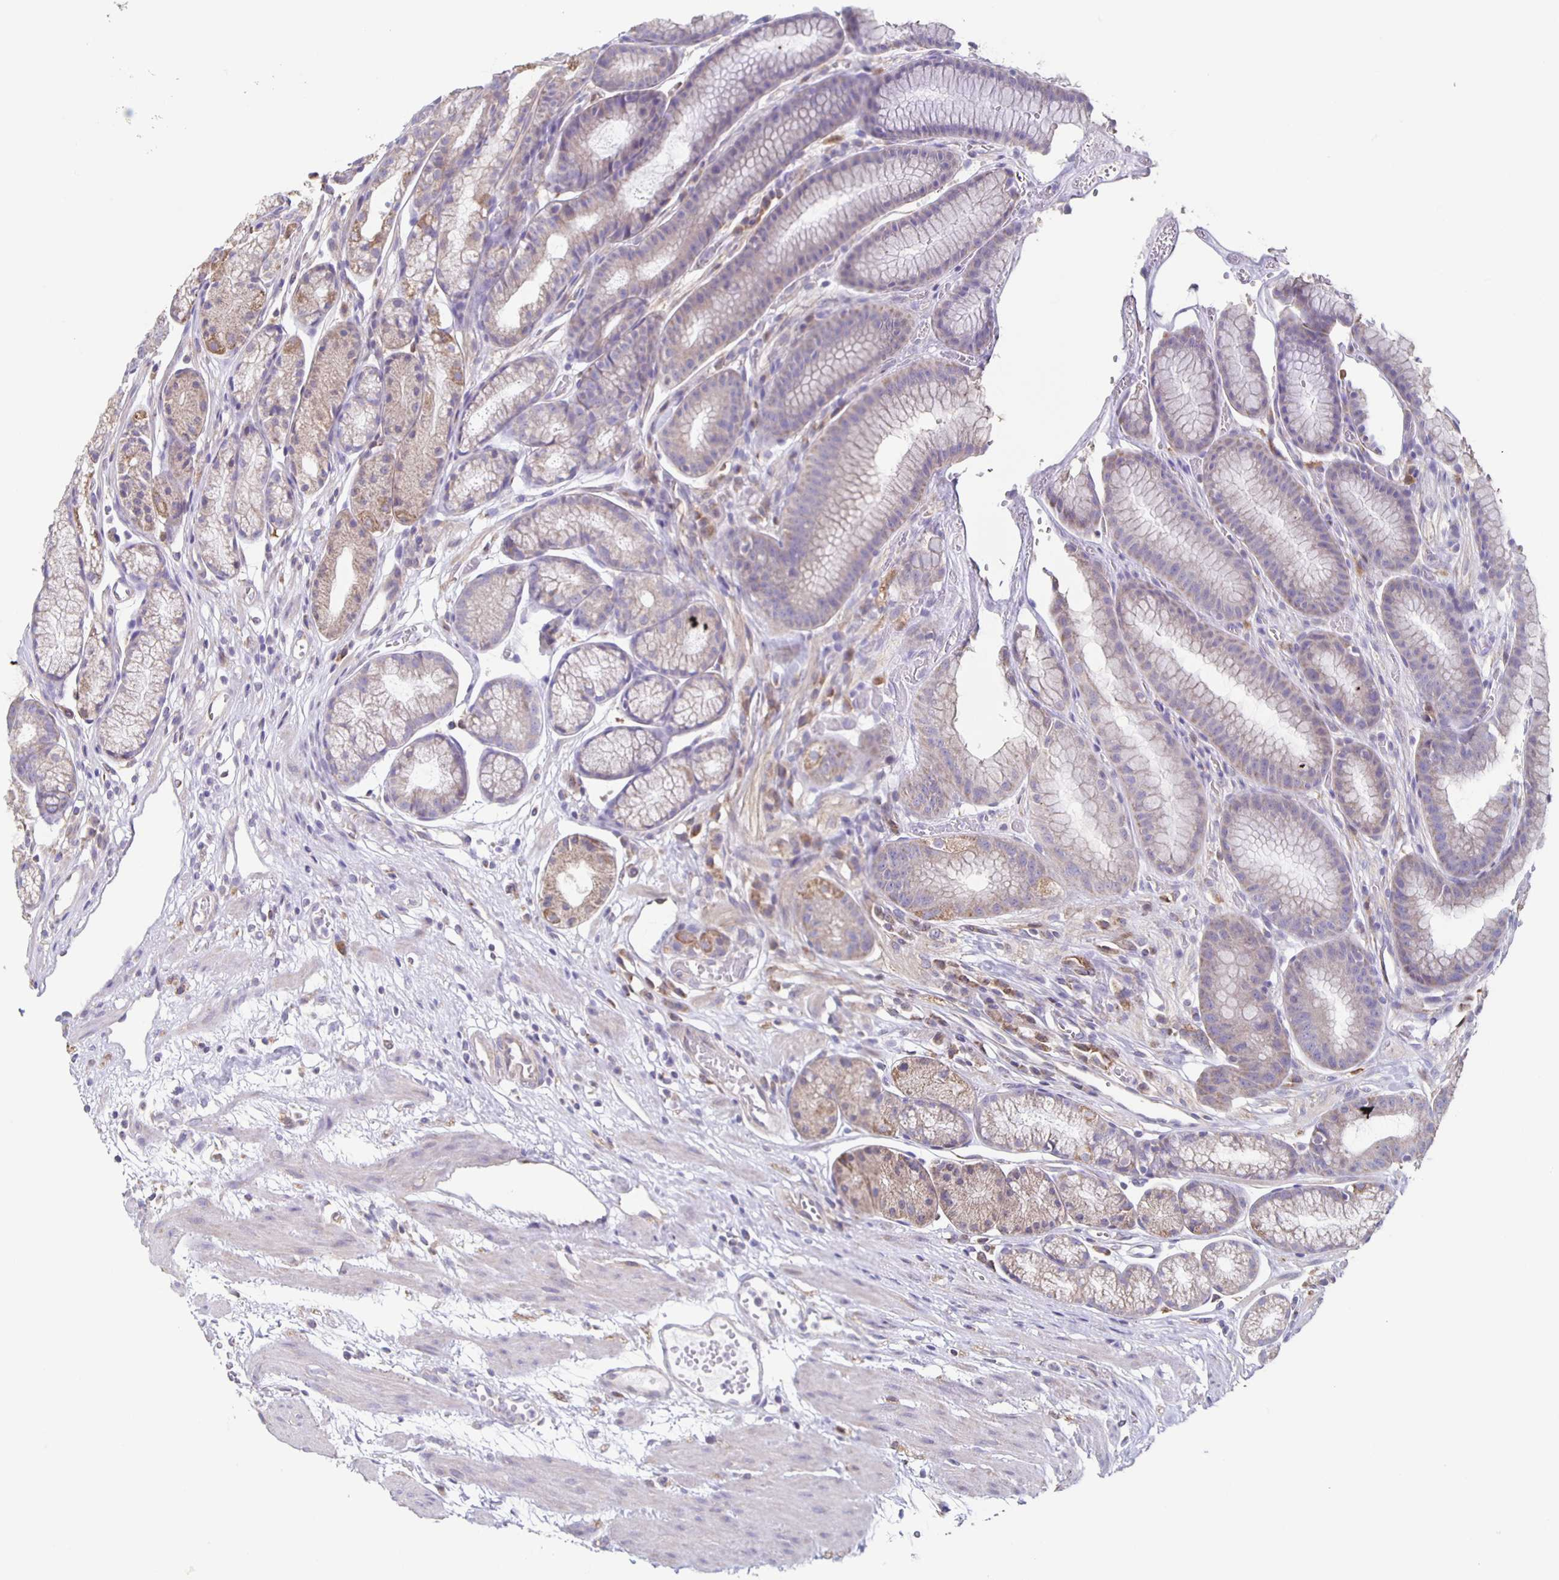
{"staining": {"intensity": "moderate", "quantity": "<25%", "location": "cytoplasmic/membranous"}, "tissue": "stomach", "cell_type": "Glandular cells", "image_type": "normal", "snomed": [{"axis": "morphology", "description": "Normal tissue, NOS"}, {"axis": "topography", "description": "Smooth muscle"}, {"axis": "topography", "description": "Stomach"}], "caption": "Immunohistochemical staining of normal stomach reveals <25% levels of moderate cytoplasmic/membranous protein positivity in about <25% of glandular cells.", "gene": "TPPP", "patient": {"sex": "male", "age": 70}}